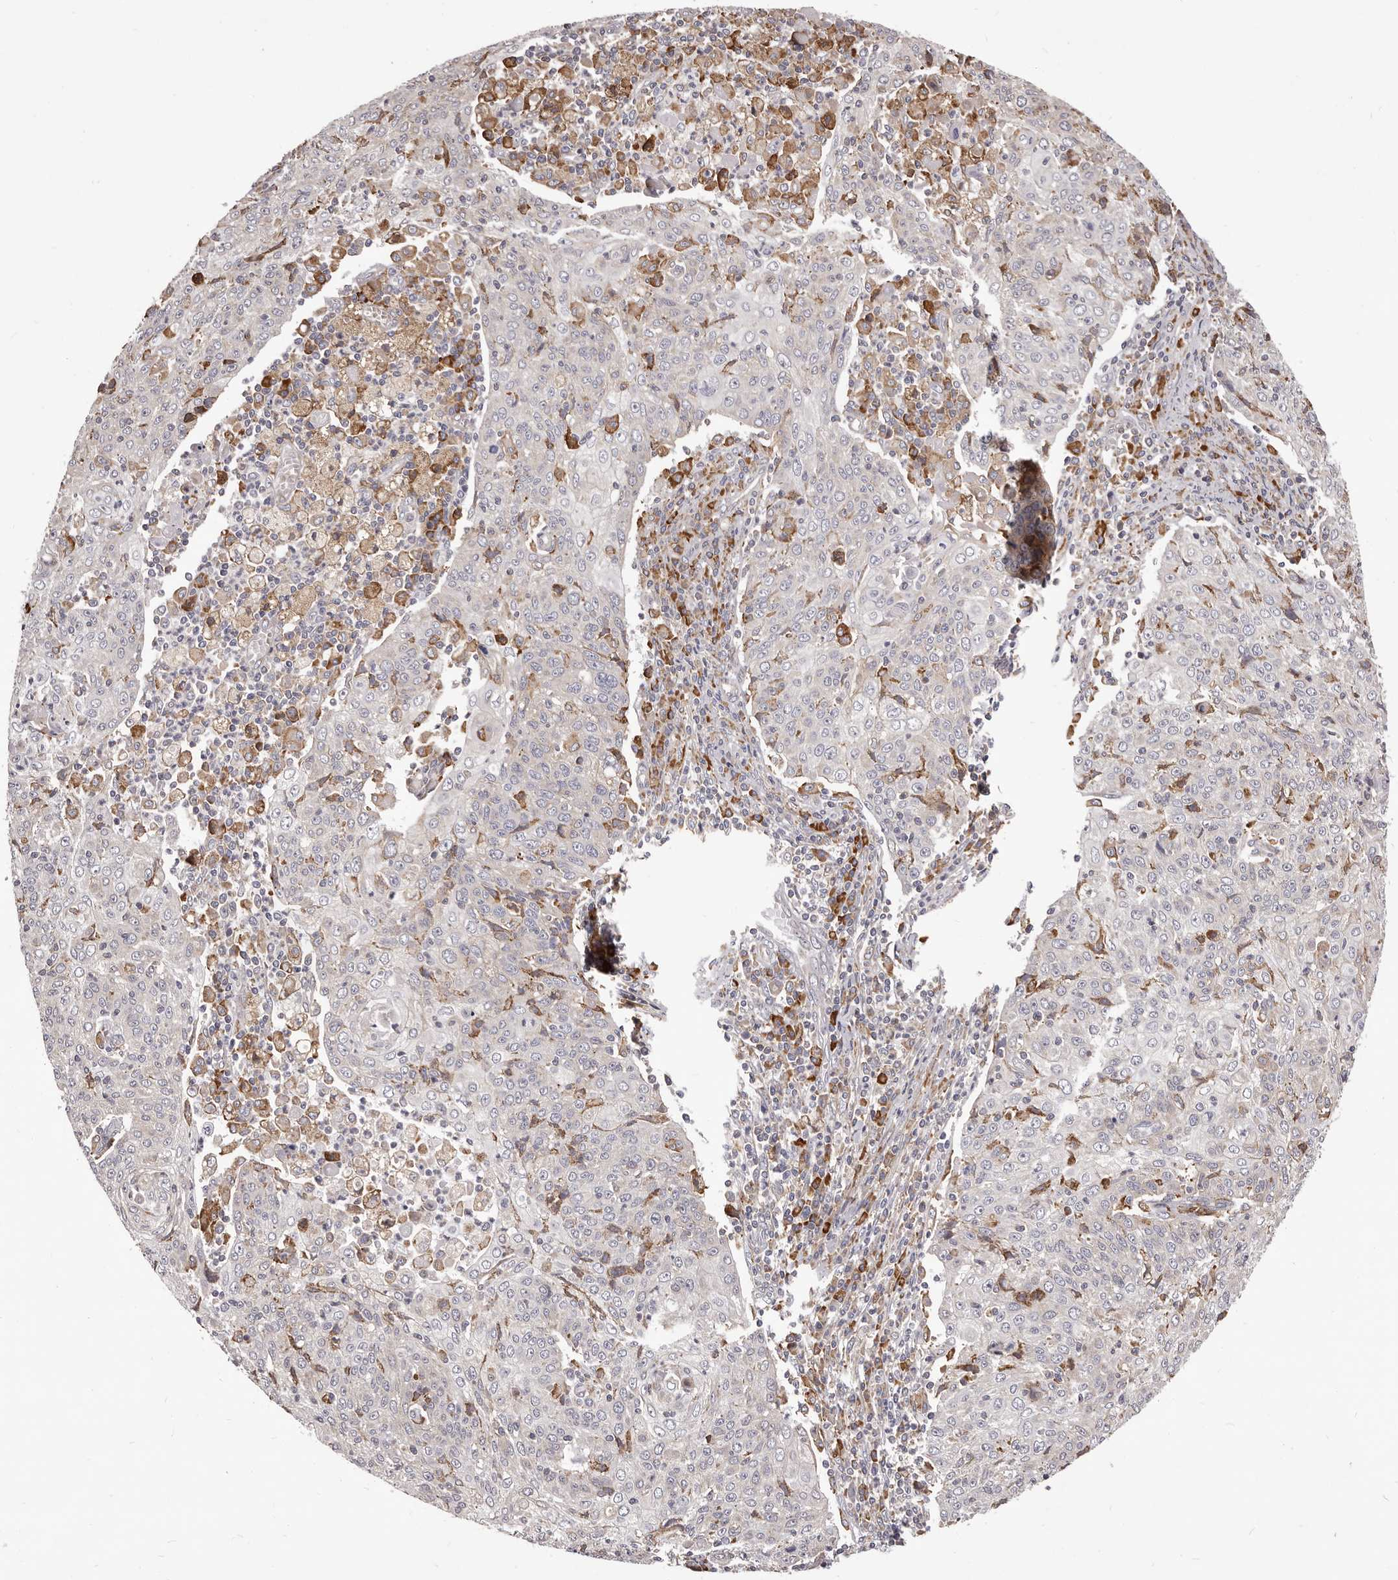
{"staining": {"intensity": "negative", "quantity": "none", "location": "none"}, "tissue": "cervical cancer", "cell_type": "Tumor cells", "image_type": "cancer", "snomed": [{"axis": "morphology", "description": "Squamous cell carcinoma, NOS"}, {"axis": "topography", "description": "Cervix"}], "caption": "A micrograph of cervical cancer stained for a protein reveals no brown staining in tumor cells.", "gene": "ALPK1", "patient": {"sex": "female", "age": 48}}